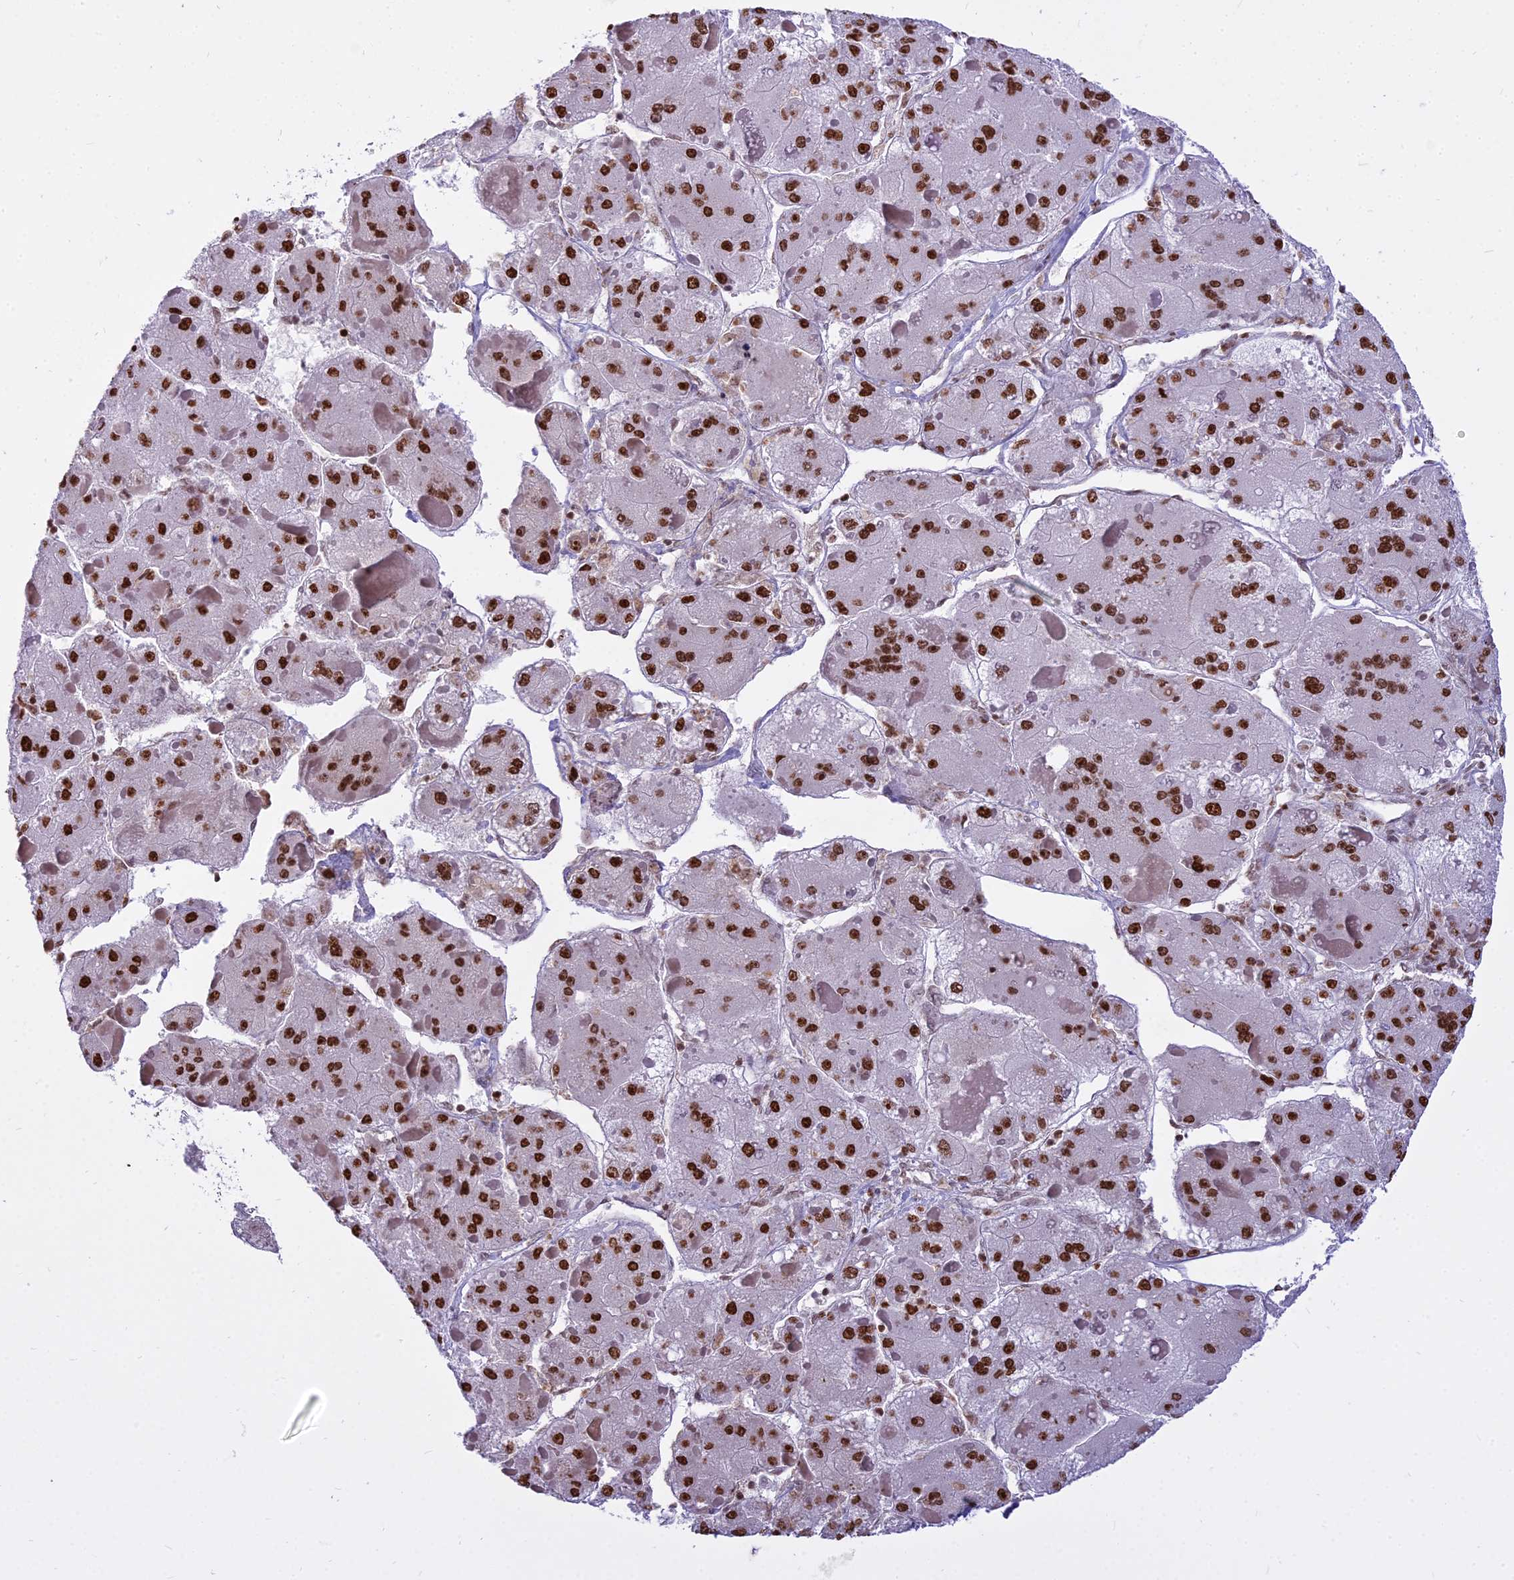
{"staining": {"intensity": "strong", "quantity": ">75%", "location": "nuclear"}, "tissue": "liver cancer", "cell_type": "Tumor cells", "image_type": "cancer", "snomed": [{"axis": "morphology", "description": "Carcinoma, Hepatocellular, NOS"}, {"axis": "topography", "description": "Liver"}], "caption": "Human liver cancer (hepatocellular carcinoma) stained with a brown dye demonstrates strong nuclear positive positivity in approximately >75% of tumor cells.", "gene": "PARP1", "patient": {"sex": "female", "age": 73}}